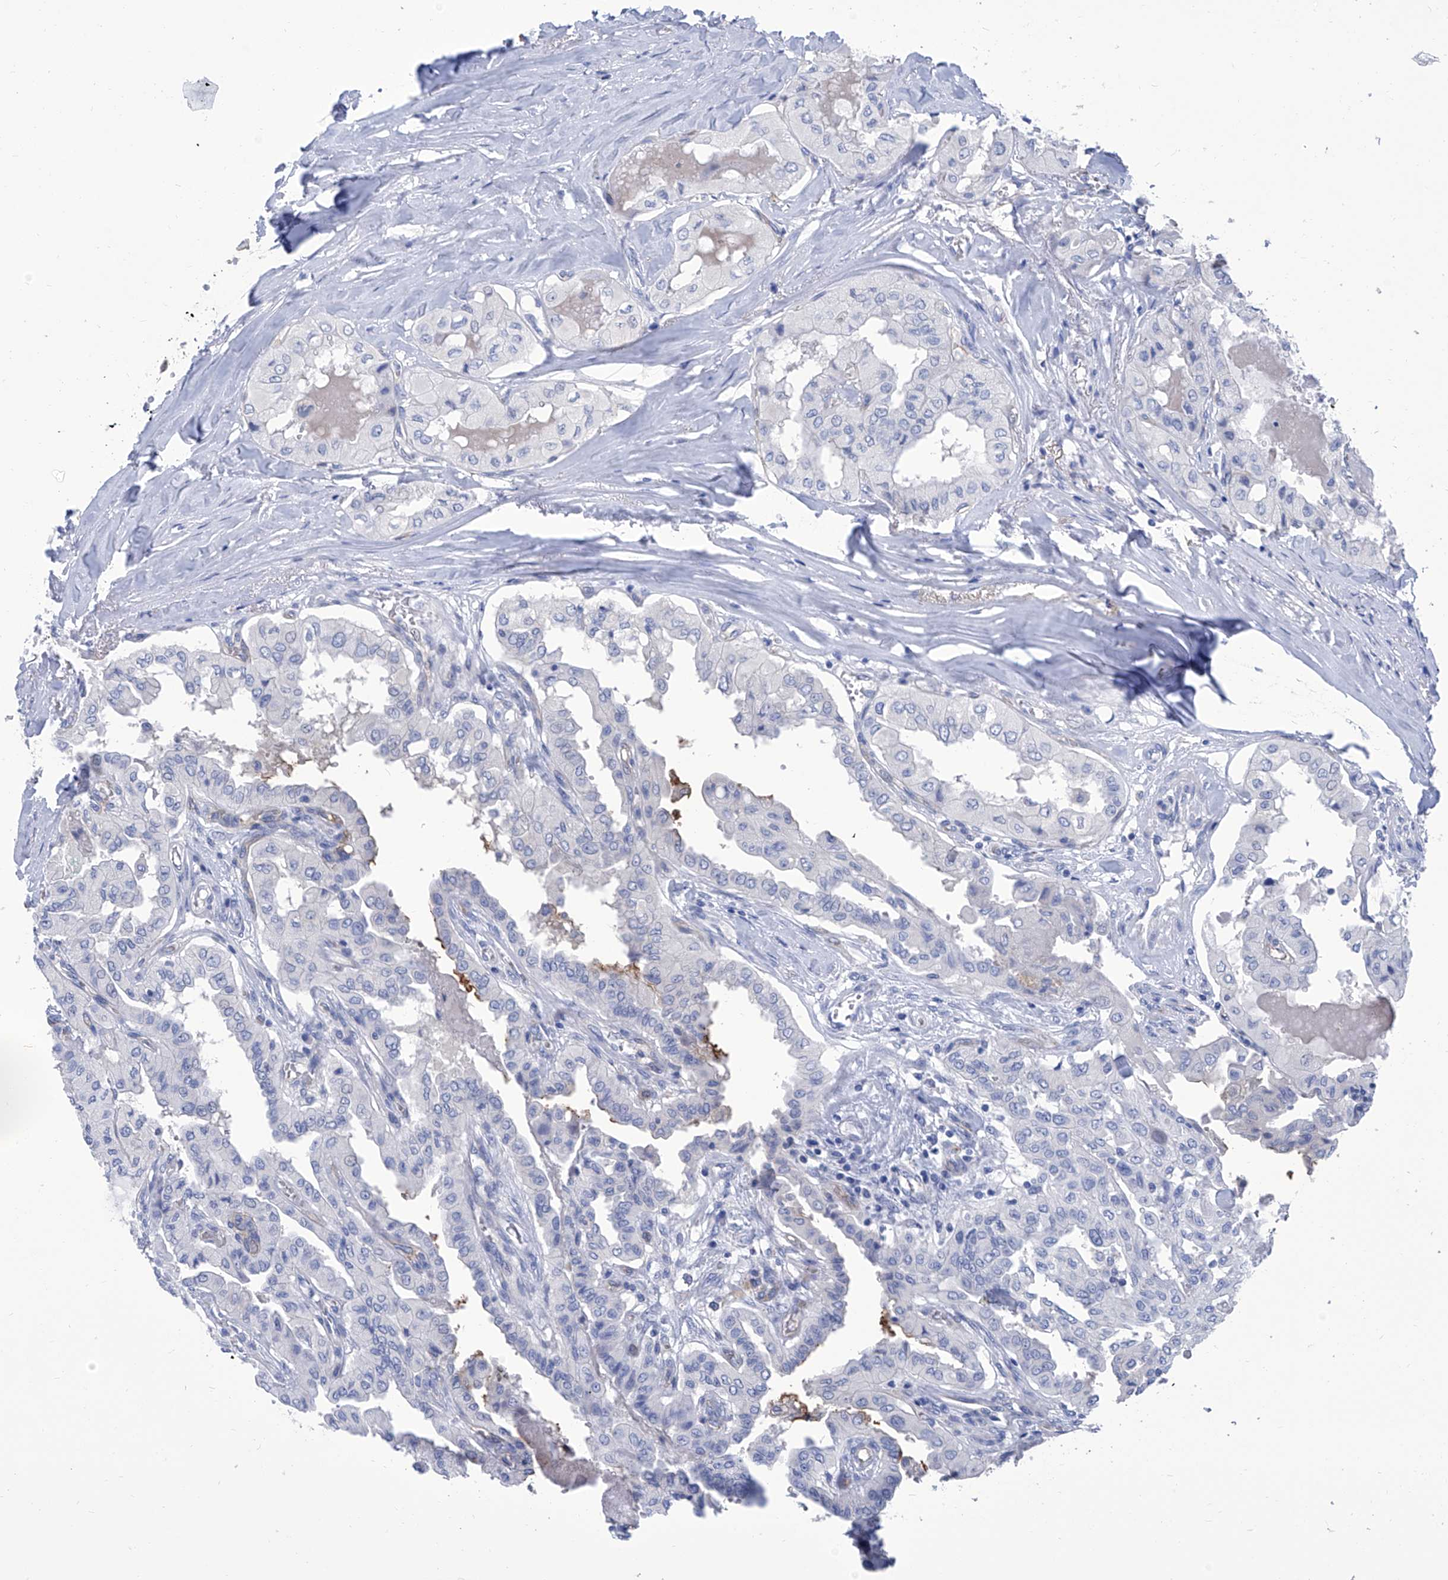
{"staining": {"intensity": "negative", "quantity": "none", "location": "none"}, "tissue": "thyroid cancer", "cell_type": "Tumor cells", "image_type": "cancer", "snomed": [{"axis": "morphology", "description": "Papillary adenocarcinoma, NOS"}, {"axis": "topography", "description": "Thyroid gland"}], "caption": "DAB immunohistochemical staining of thyroid cancer reveals no significant expression in tumor cells.", "gene": "SMS", "patient": {"sex": "female", "age": 59}}